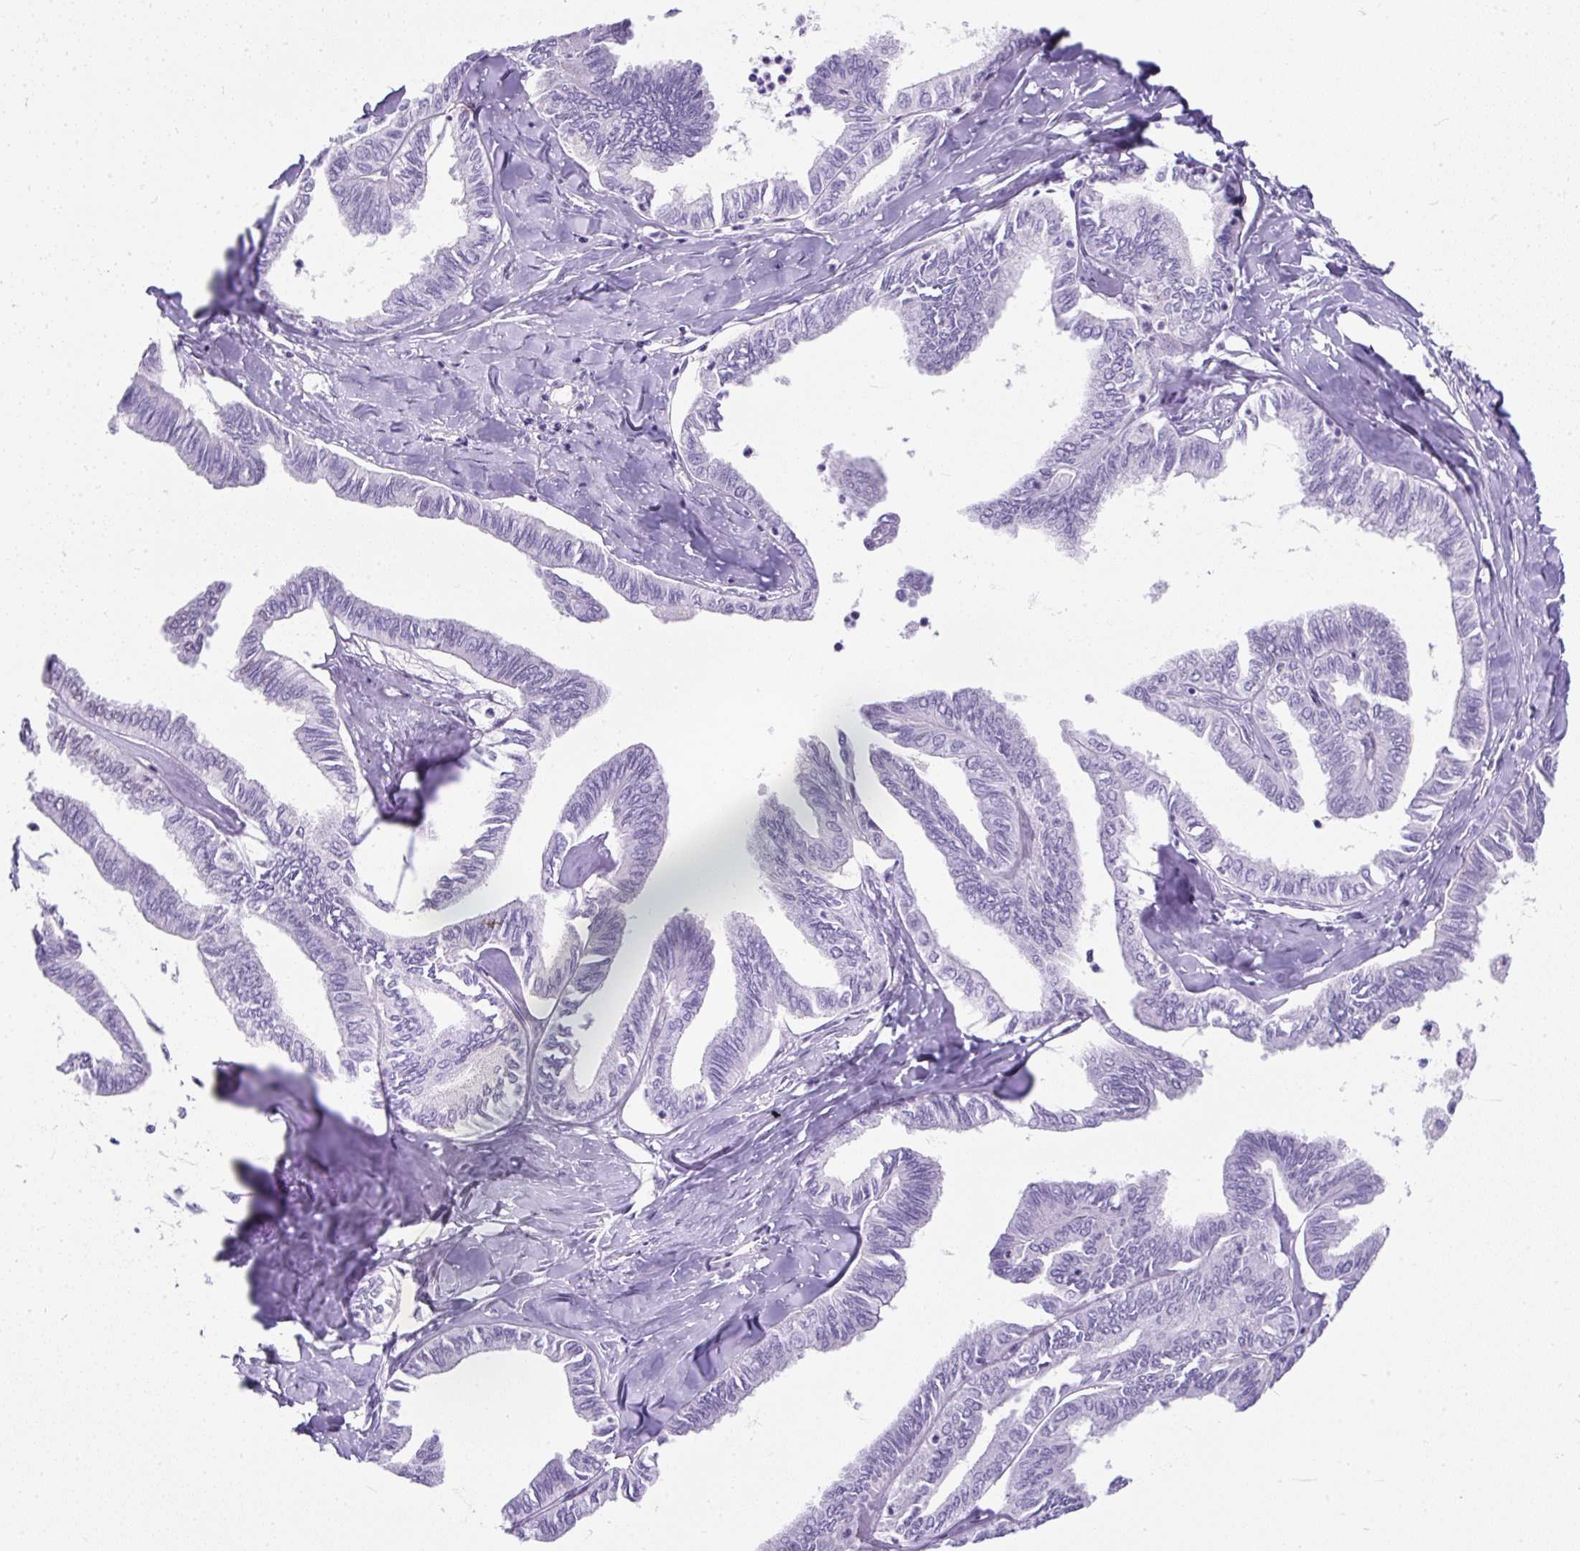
{"staining": {"intensity": "negative", "quantity": "none", "location": "none"}, "tissue": "ovarian cancer", "cell_type": "Tumor cells", "image_type": "cancer", "snomed": [{"axis": "morphology", "description": "Carcinoma, endometroid"}, {"axis": "topography", "description": "Ovary"}], "caption": "Micrograph shows no significant protein positivity in tumor cells of endometroid carcinoma (ovarian). (DAB IHC visualized using brightfield microscopy, high magnification).", "gene": "PLCXD2", "patient": {"sex": "female", "age": 70}}